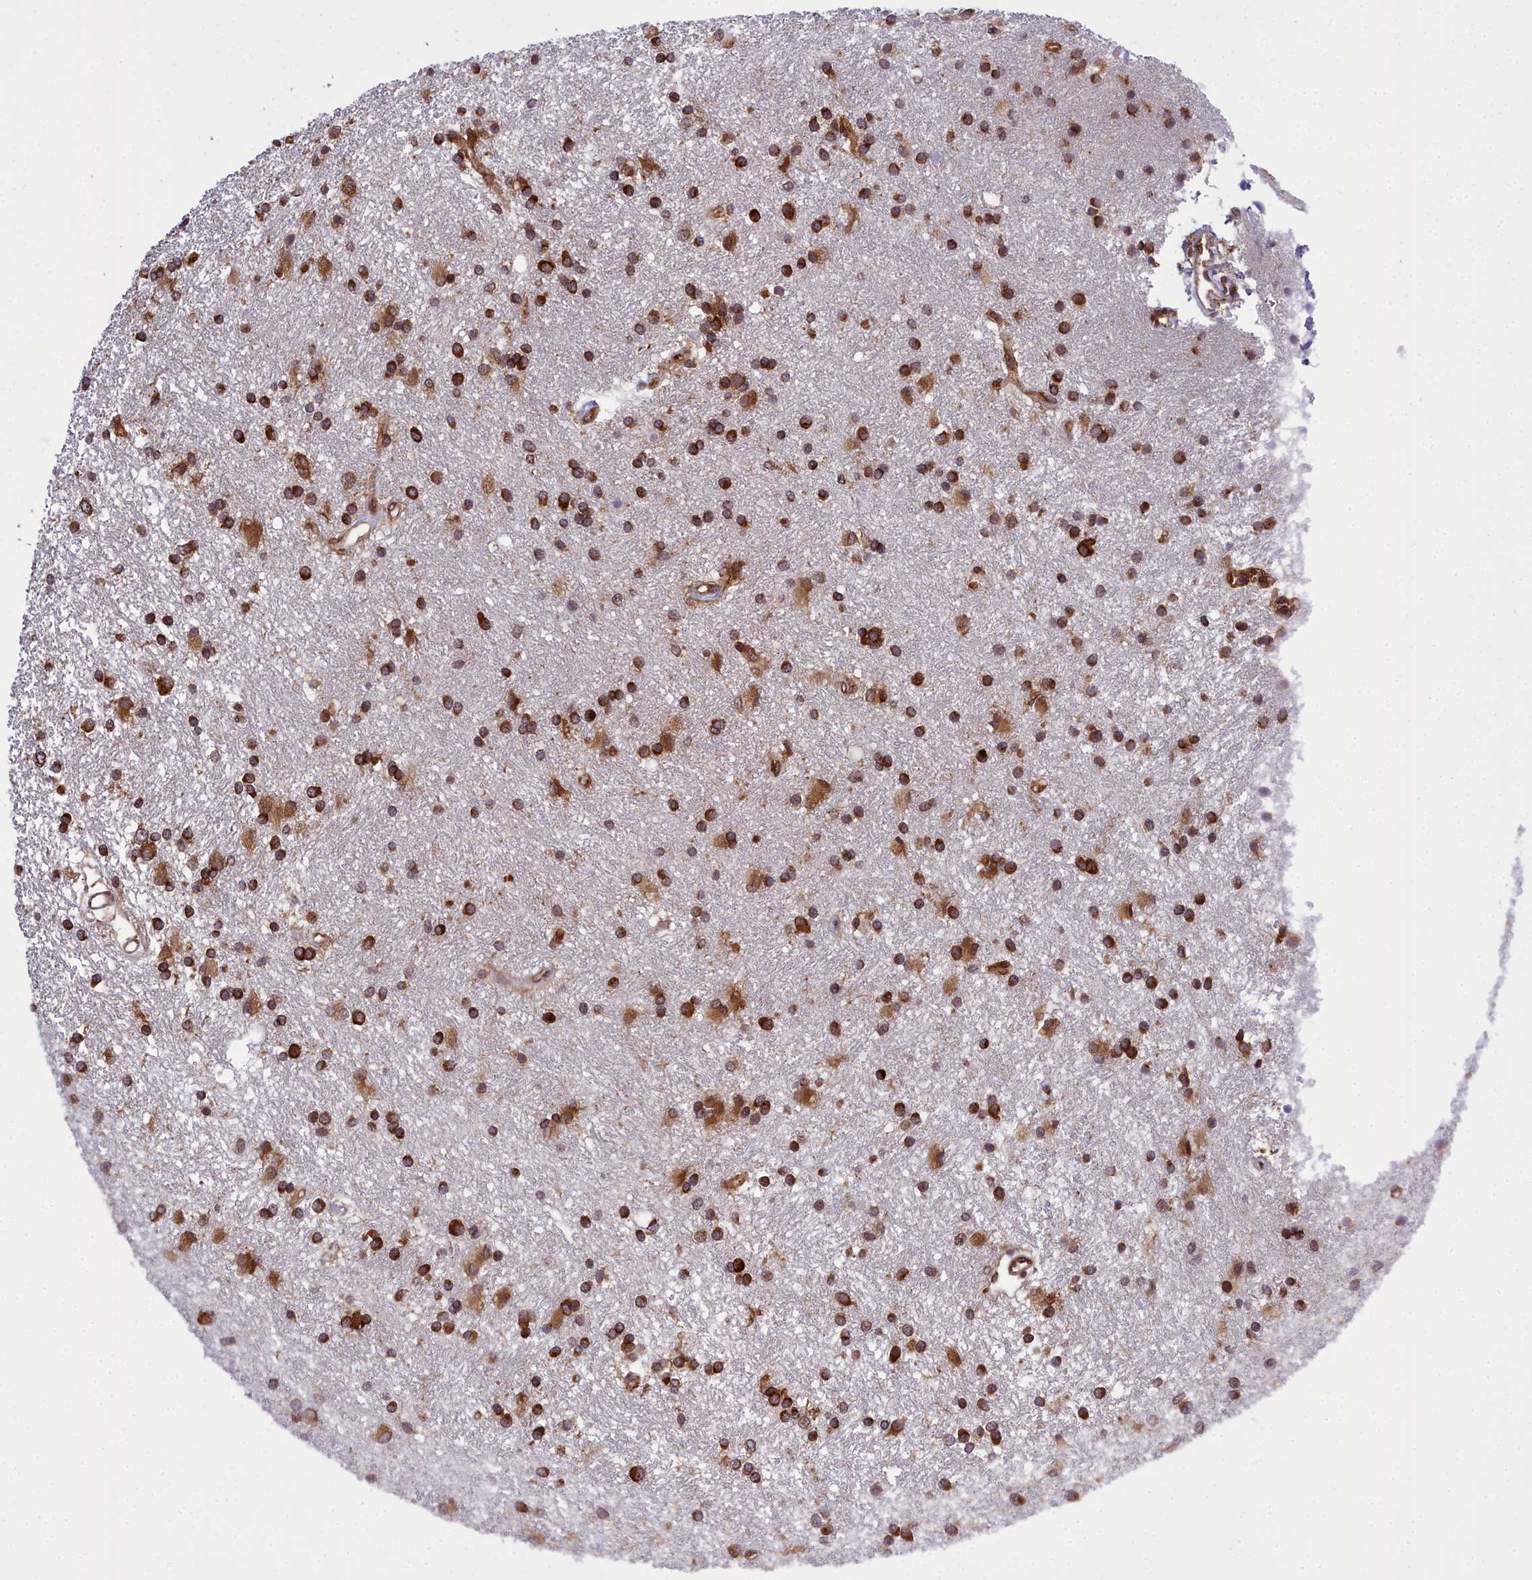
{"staining": {"intensity": "strong", "quantity": ">75%", "location": "cytoplasmic/membranous"}, "tissue": "glioma", "cell_type": "Tumor cells", "image_type": "cancer", "snomed": [{"axis": "morphology", "description": "Glioma, malignant, High grade"}, {"axis": "topography", "description": "Brain"}], "caption": "An image of glioma stained for a protein exhibits strong cytoplasmic/membranous brown staining in tumor cells.", "gene": "DHCR7", "patient": {"sex": "male", "age": 77}}